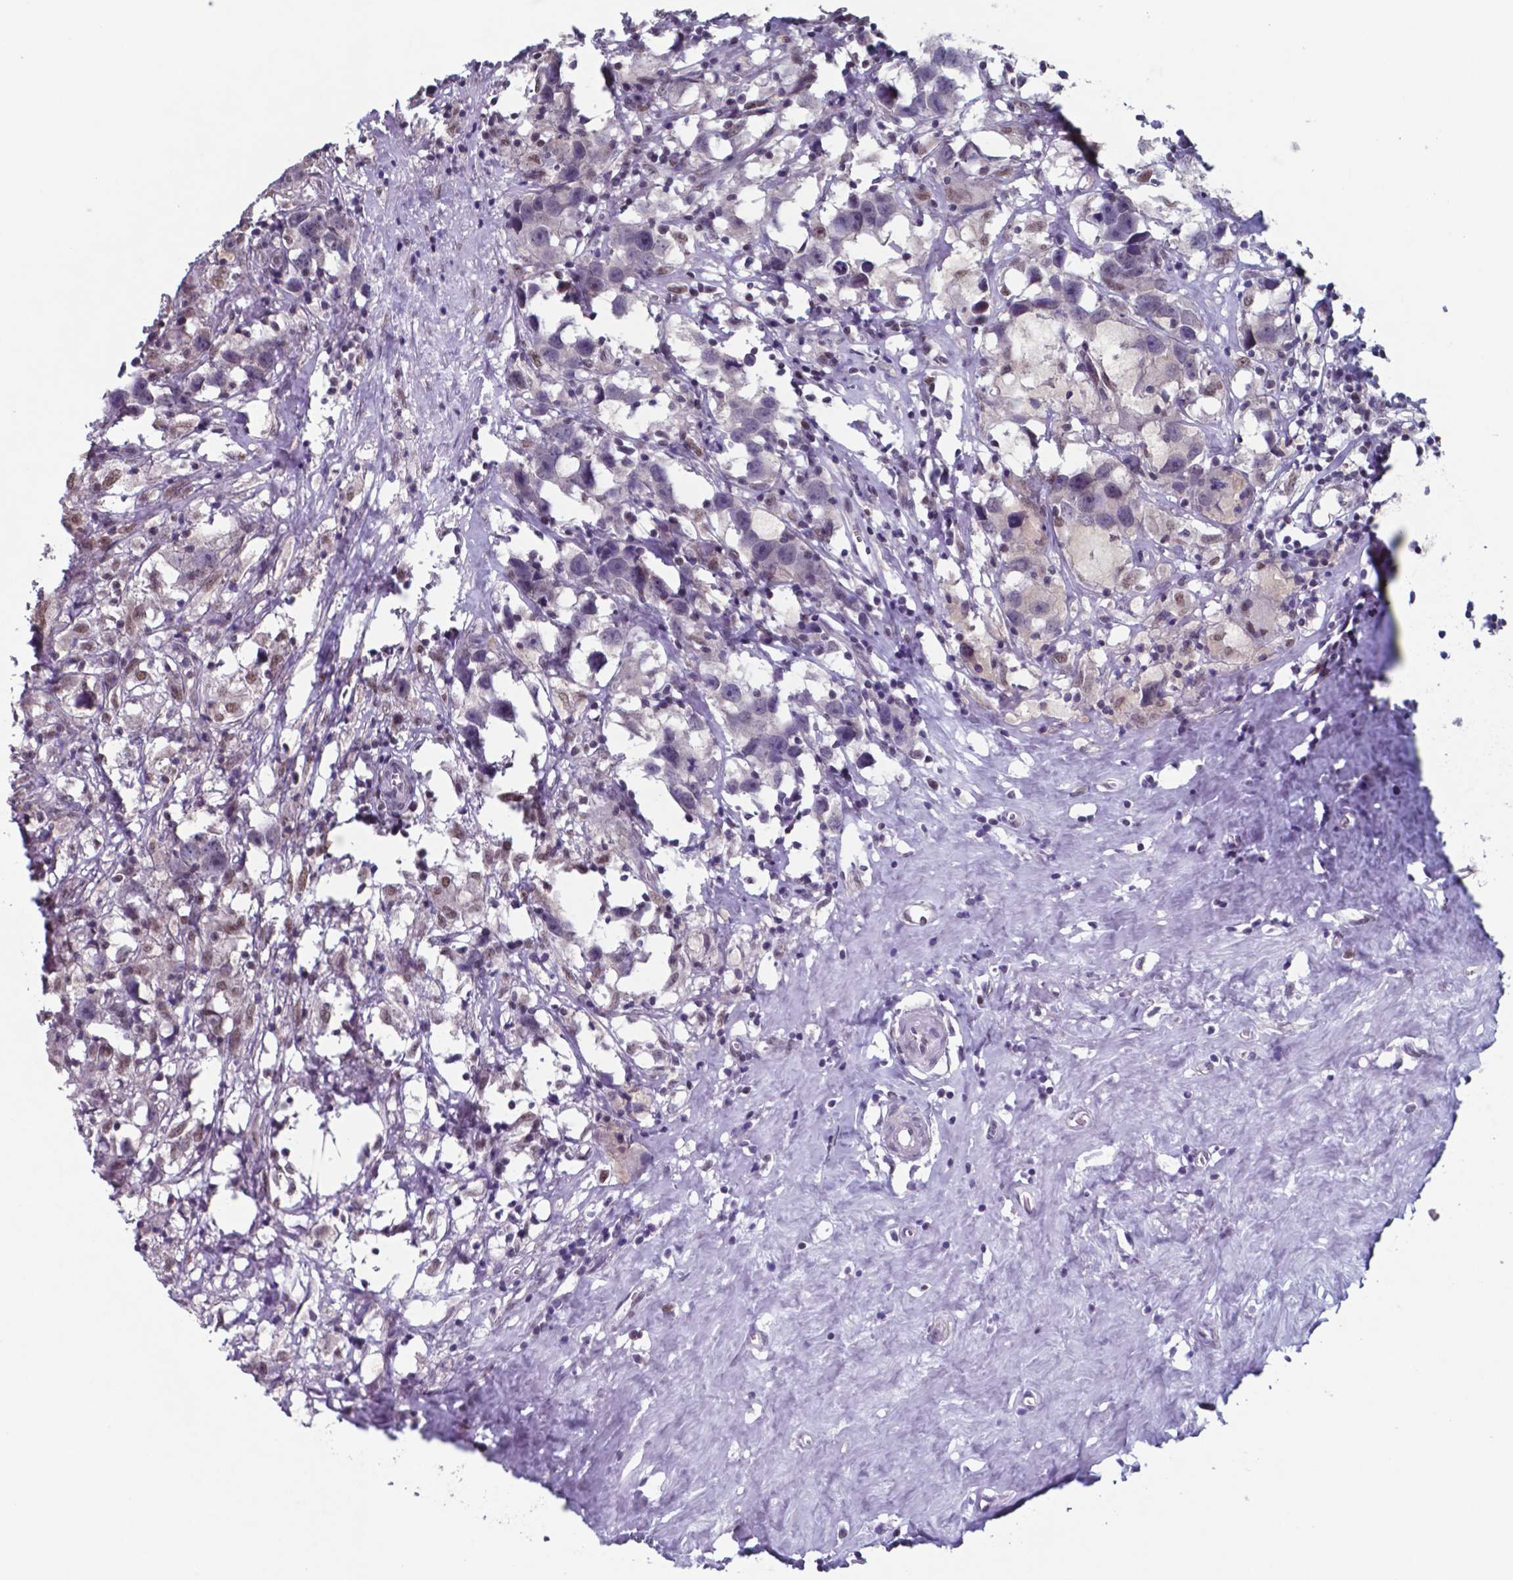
{"staining": {"intensity": "weak", "quantity": "<25%", "location": "nuclear"}, "tissue": "testis cancer", "cell_type": "Tumor cells", "image_type": "cancer", "snomed": [{"axis": "morphology", "description": "Seminoma, NOS"}, {"axis": "topography", "description": "Testis"}], "caption": "Immunohistochemistry (IHC) of testis seminoma demonstrates no expression in tumor cells.", "gene": "UBA1", "patient": {"sex": "male", "age": 49}}